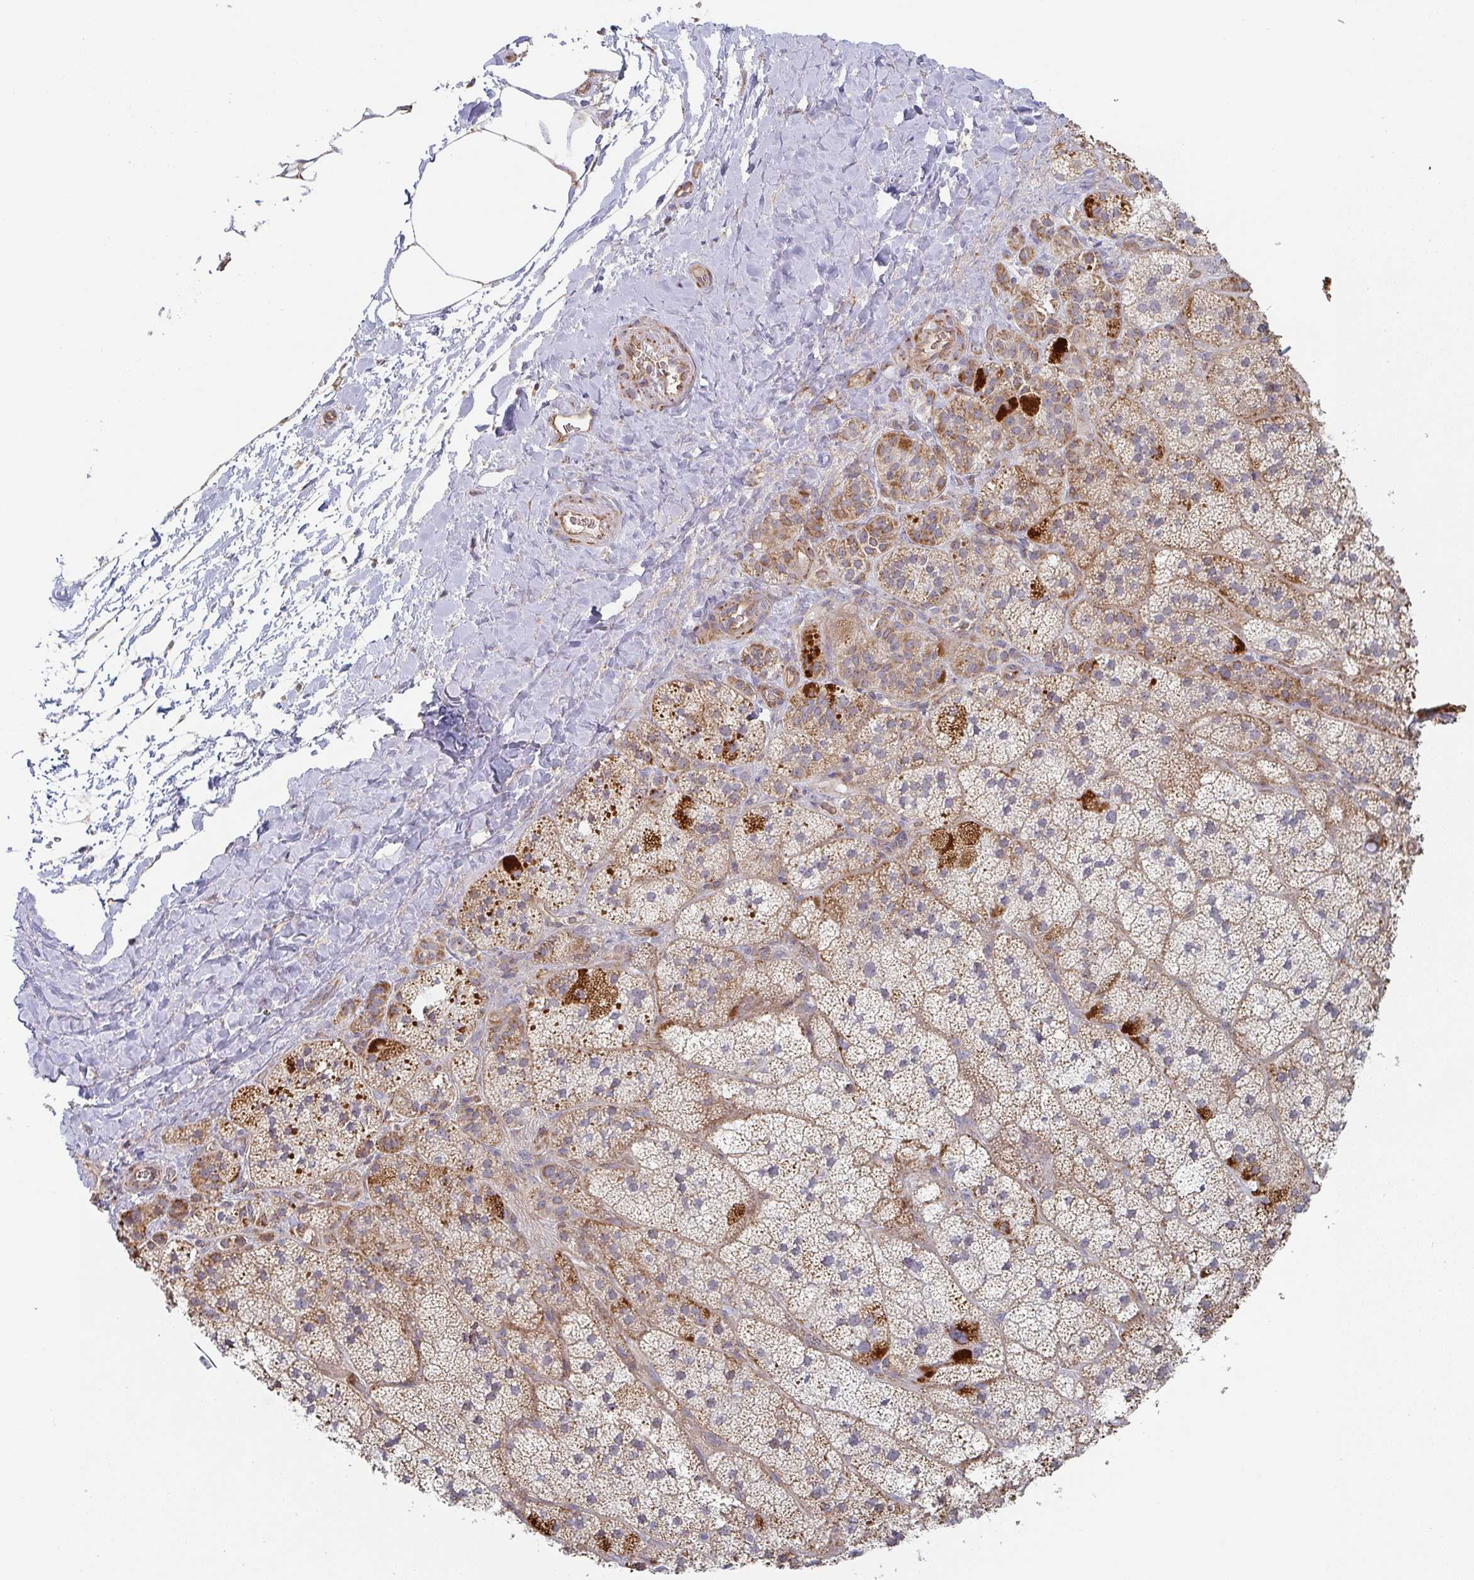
{"staining": {"intensity": "strong", "quantity": "25%-75%", "location": "cytoplasmic/membranous"}, "tissue": "adrenal gland", "cell_type": "Glandular cells", "image_type": "normal", "snomed": [{"axis": "morphology", "description": "Normal tissue, NOS"}, {"axis": "topography", "description": "Adrenal gland"}], "caption": "An immunohistochemistry (IHC) image of benign tissue is shown. Protein staining in brown highlights strong cytoplasmic/membranous positivity in adrenal gland within glandular cells.", "gene": "ZNF526", "patient": {"sex": "male", "age": 57}}